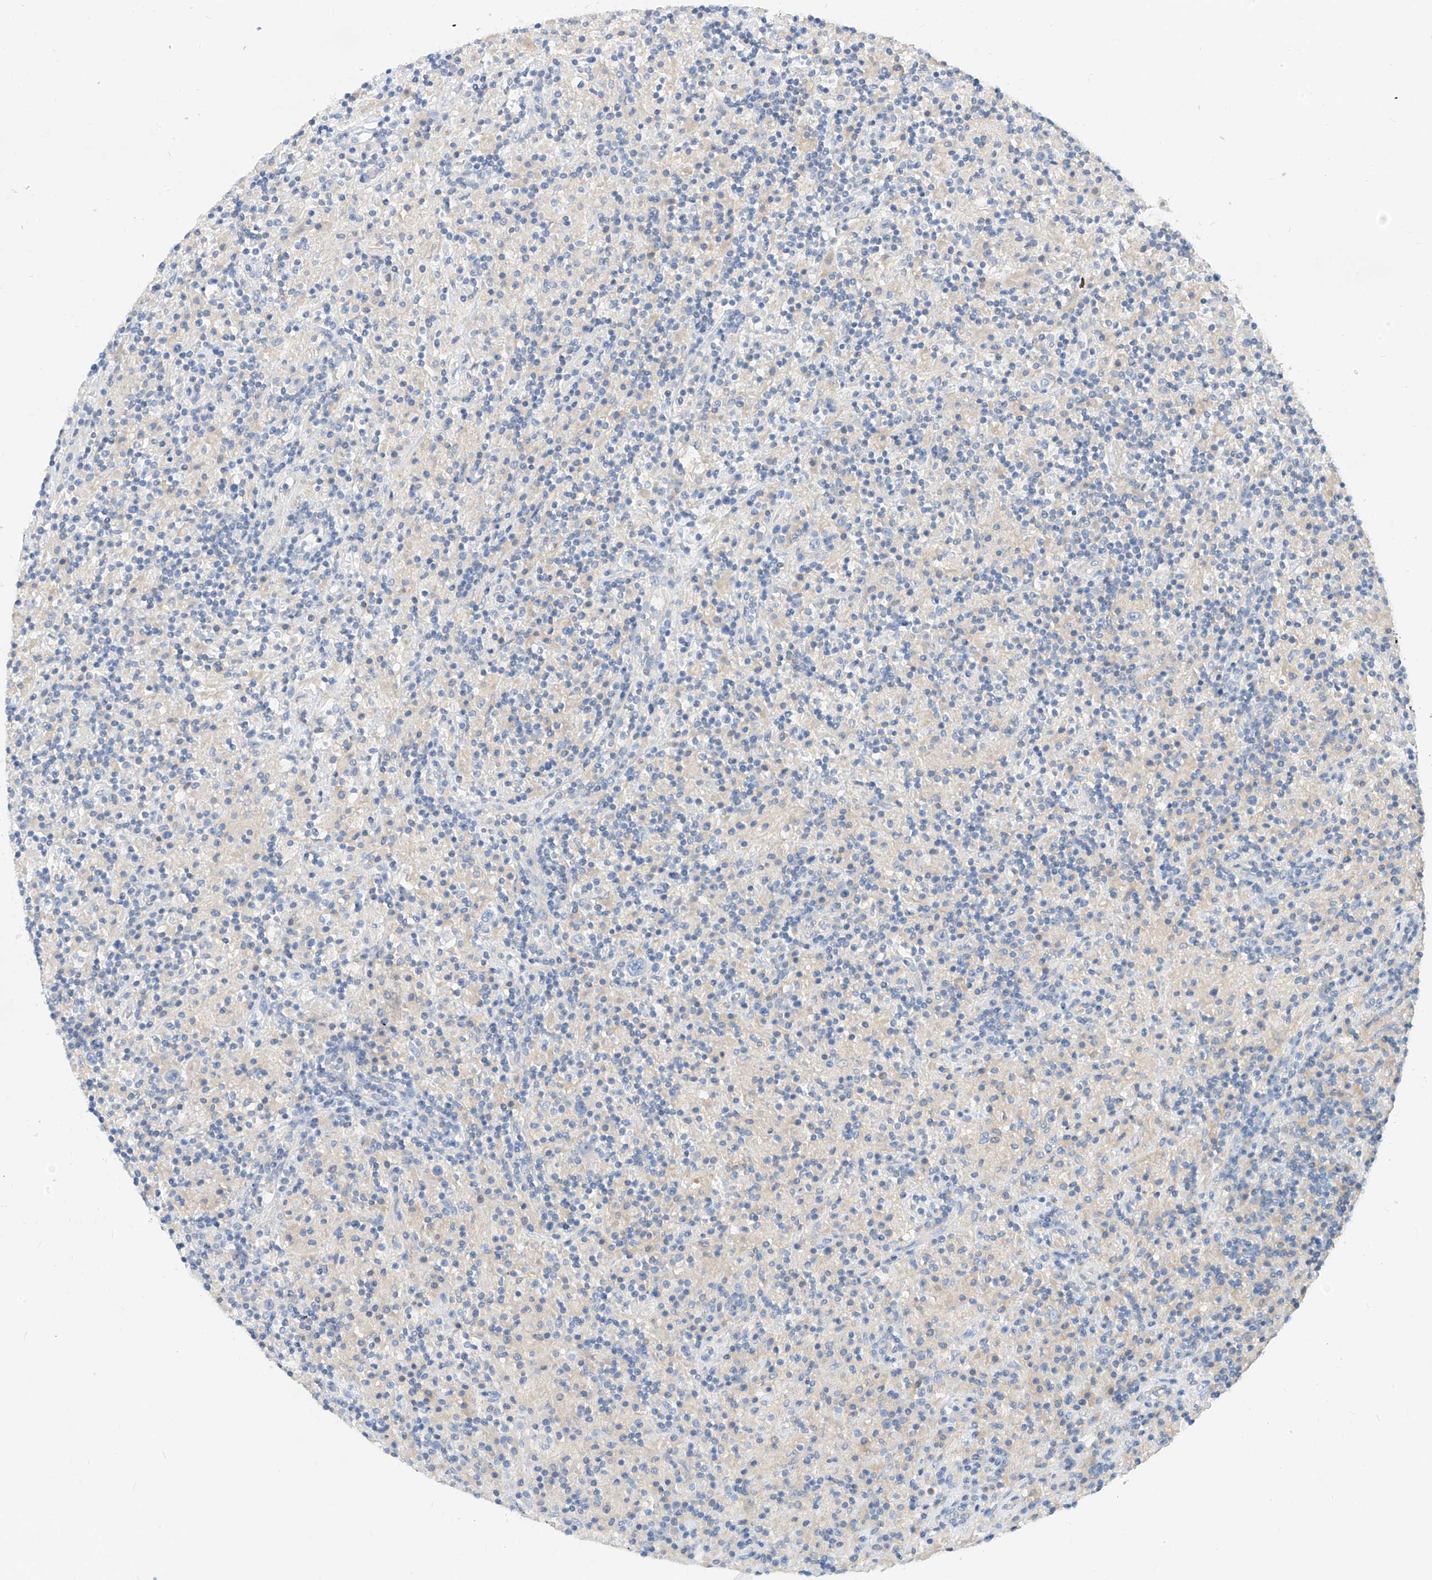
{"staining": {"intensity": "negative", "quantity": "none", "location": "none"}, "tissue": "lymphoma", "cell_type": "Tumor cells", "image_type": "cancer", "snomed": [{"axis": "morphology", "description": "Hodgkin's disease, NOS"}, {"axis": "topography", "description": "Lymph node"}], "caption": "Tumor cells are negative for brown protein staining in Hodgkin's disease. (Brightfield microscopy of DAB (3,3'-diaminobenzidine) IHC at high magnification).", "gene": "ZZEF1", "patient": {"sex": "male", "age": 70}}